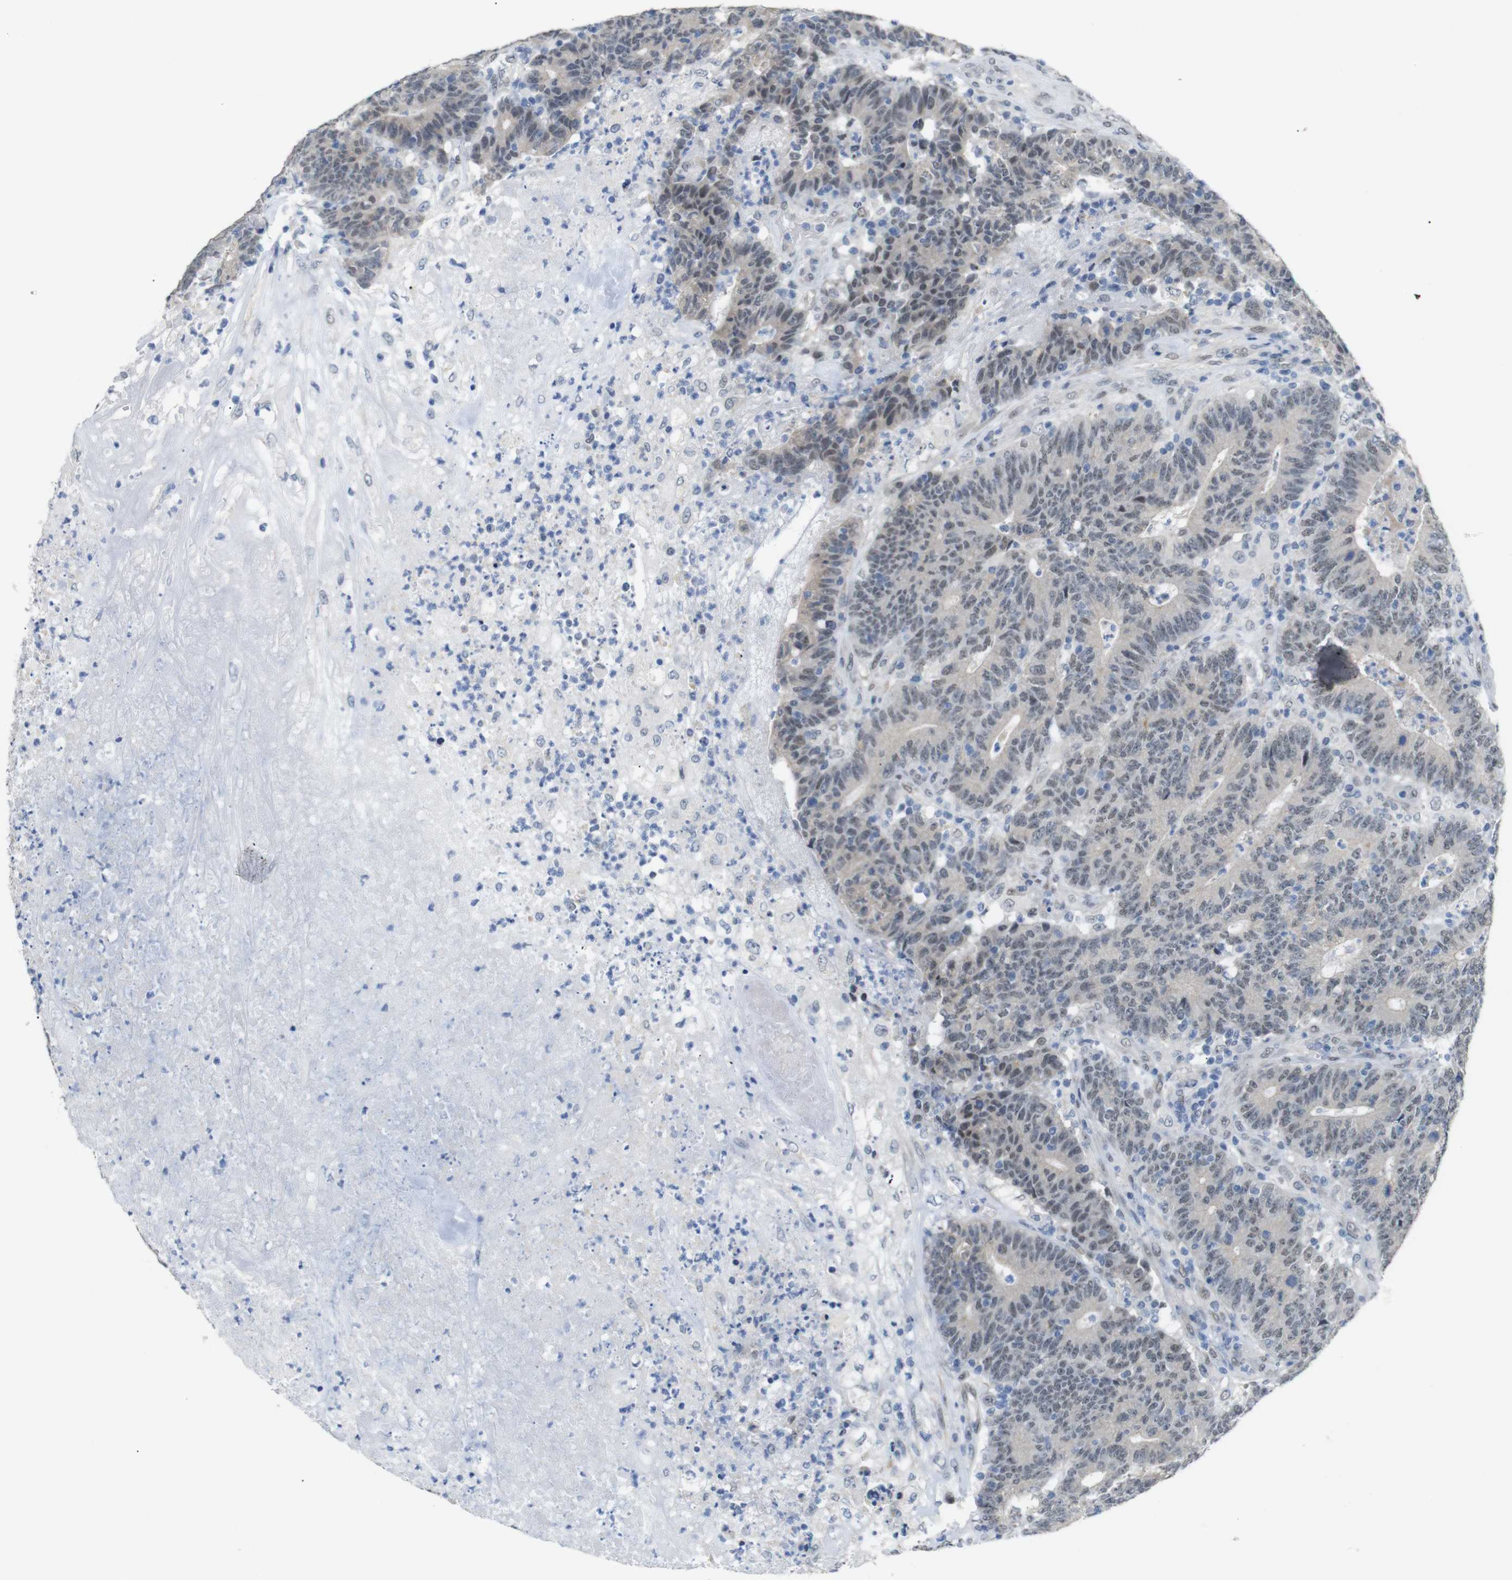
{"staining": {"intensity": "negative", "quantity": "none", "location": "none"}, "tissue": "colorectal cancer", "cell_type": "Tumor cells", "image_type": "cancer", "snomed": [{"axis": "morphology", "description": "Normal tissue, NOS"}, {"axis": "morphology", "description": "Adenocarcinoma, NOS"}, {"axis": "topography", "description": "Colon"}], "caption": "Immunohistochemistry (IHC) histopathology image of human colorectal adenocarcinoma stained for a protein (brown), which demonstrates no positivity in tumor cells.", "gene": "GPR158", "patient": {"sex": "female", "age": 75}}